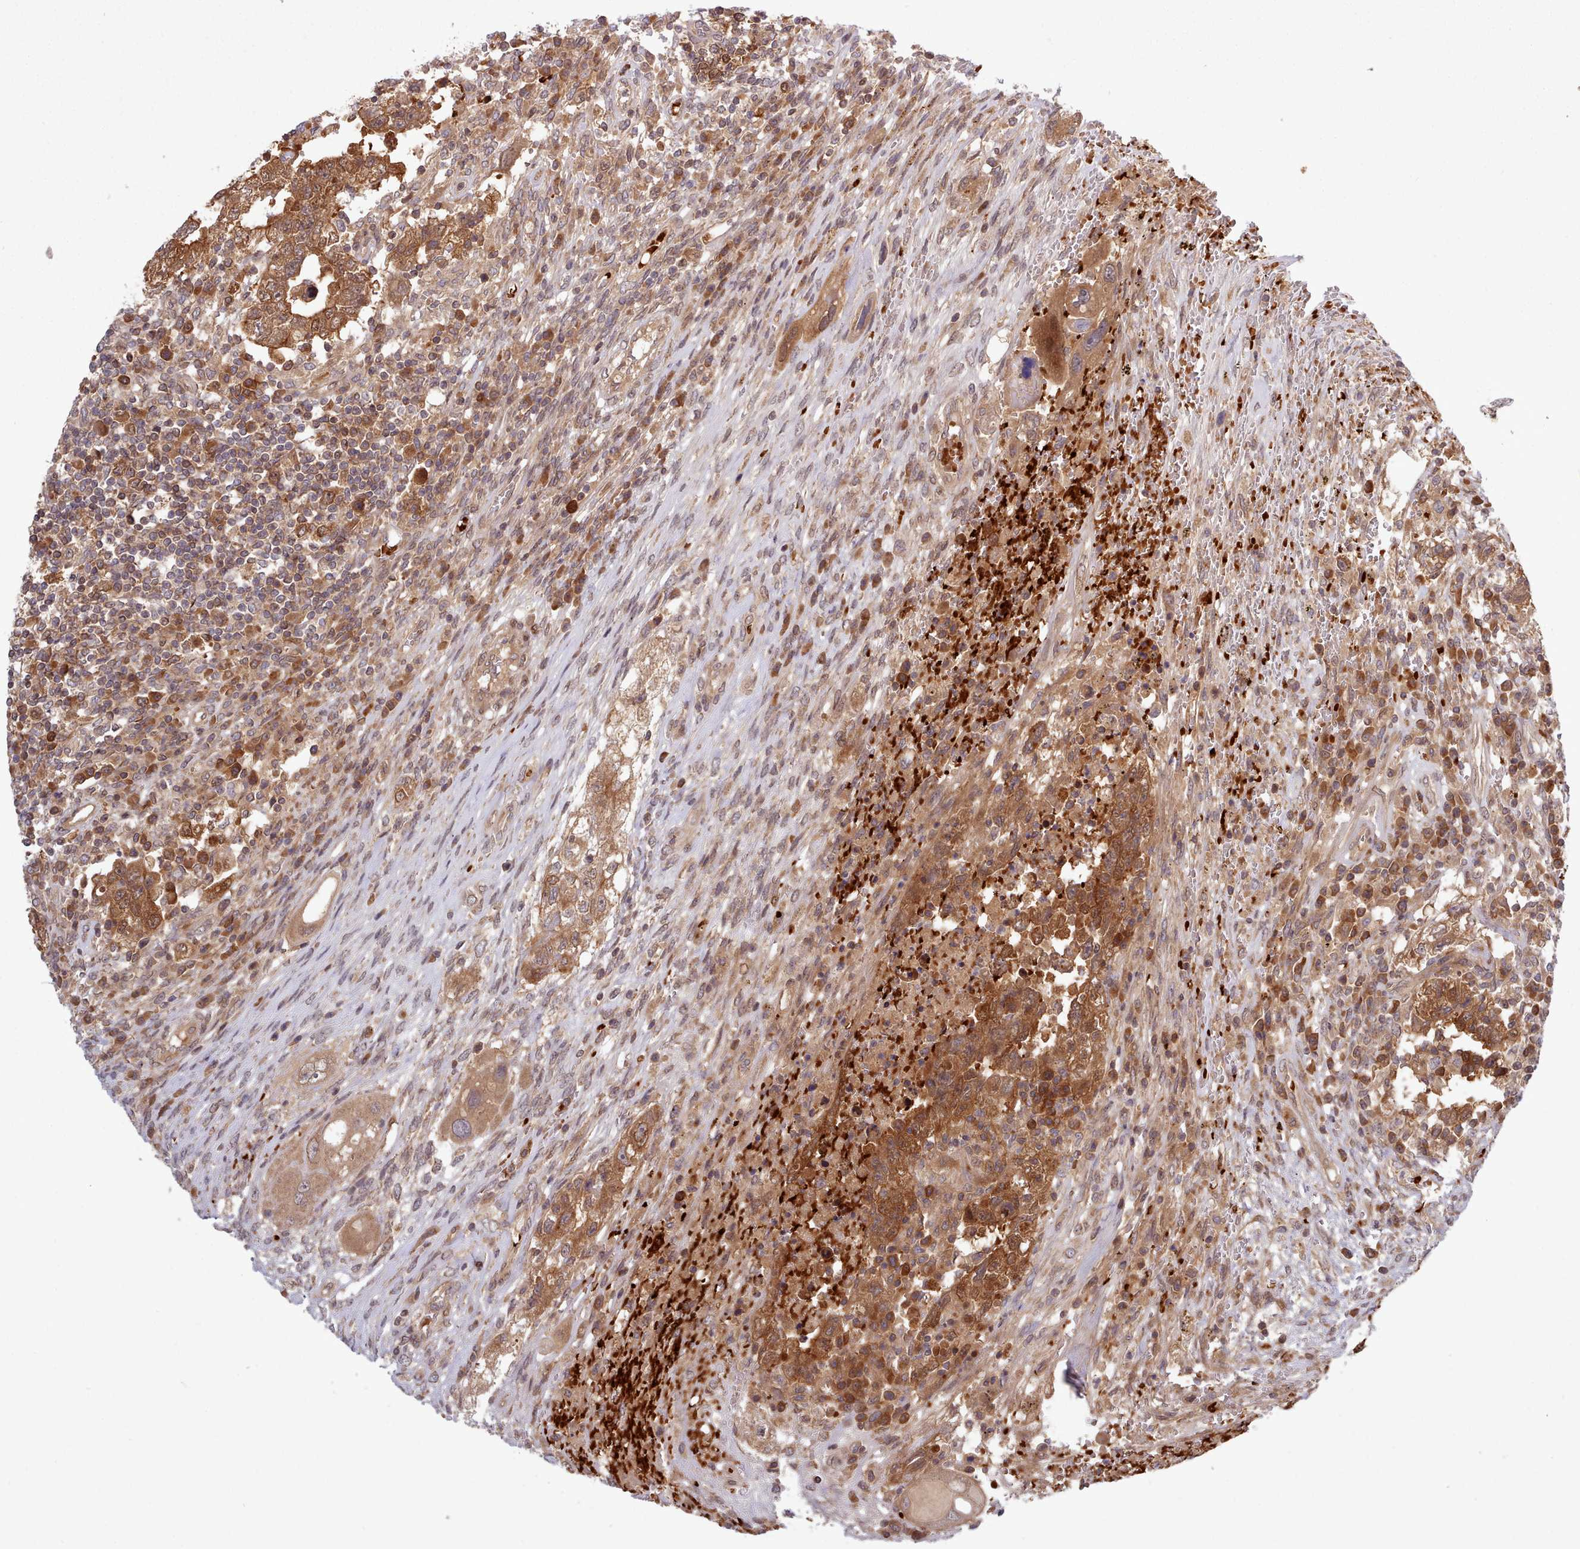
{"staining": {"intensity": "strong", "quantity": ">75%", "location": "cytoplasmic/membranous,nuclear"}, "tissue": "testis cancer", "cell_type": "Tumor cells", "image_type": "cancer", "snomed": [{"axis": "morphology", "description": "Carcinoma, Embryonal, NOS"}, {"axis": "topography", "description": "Testis"}], "caption": "An immunohistochemistry (IHC) photomicrograph of tumor tissue is shown. Protein staining in brown highlights strong cytoplasmic/membranous and nuclear positivity in testis cancer within tumor cells.", "gene": "UBE2G1", "patient": {"sex": "male", "age": 26}}